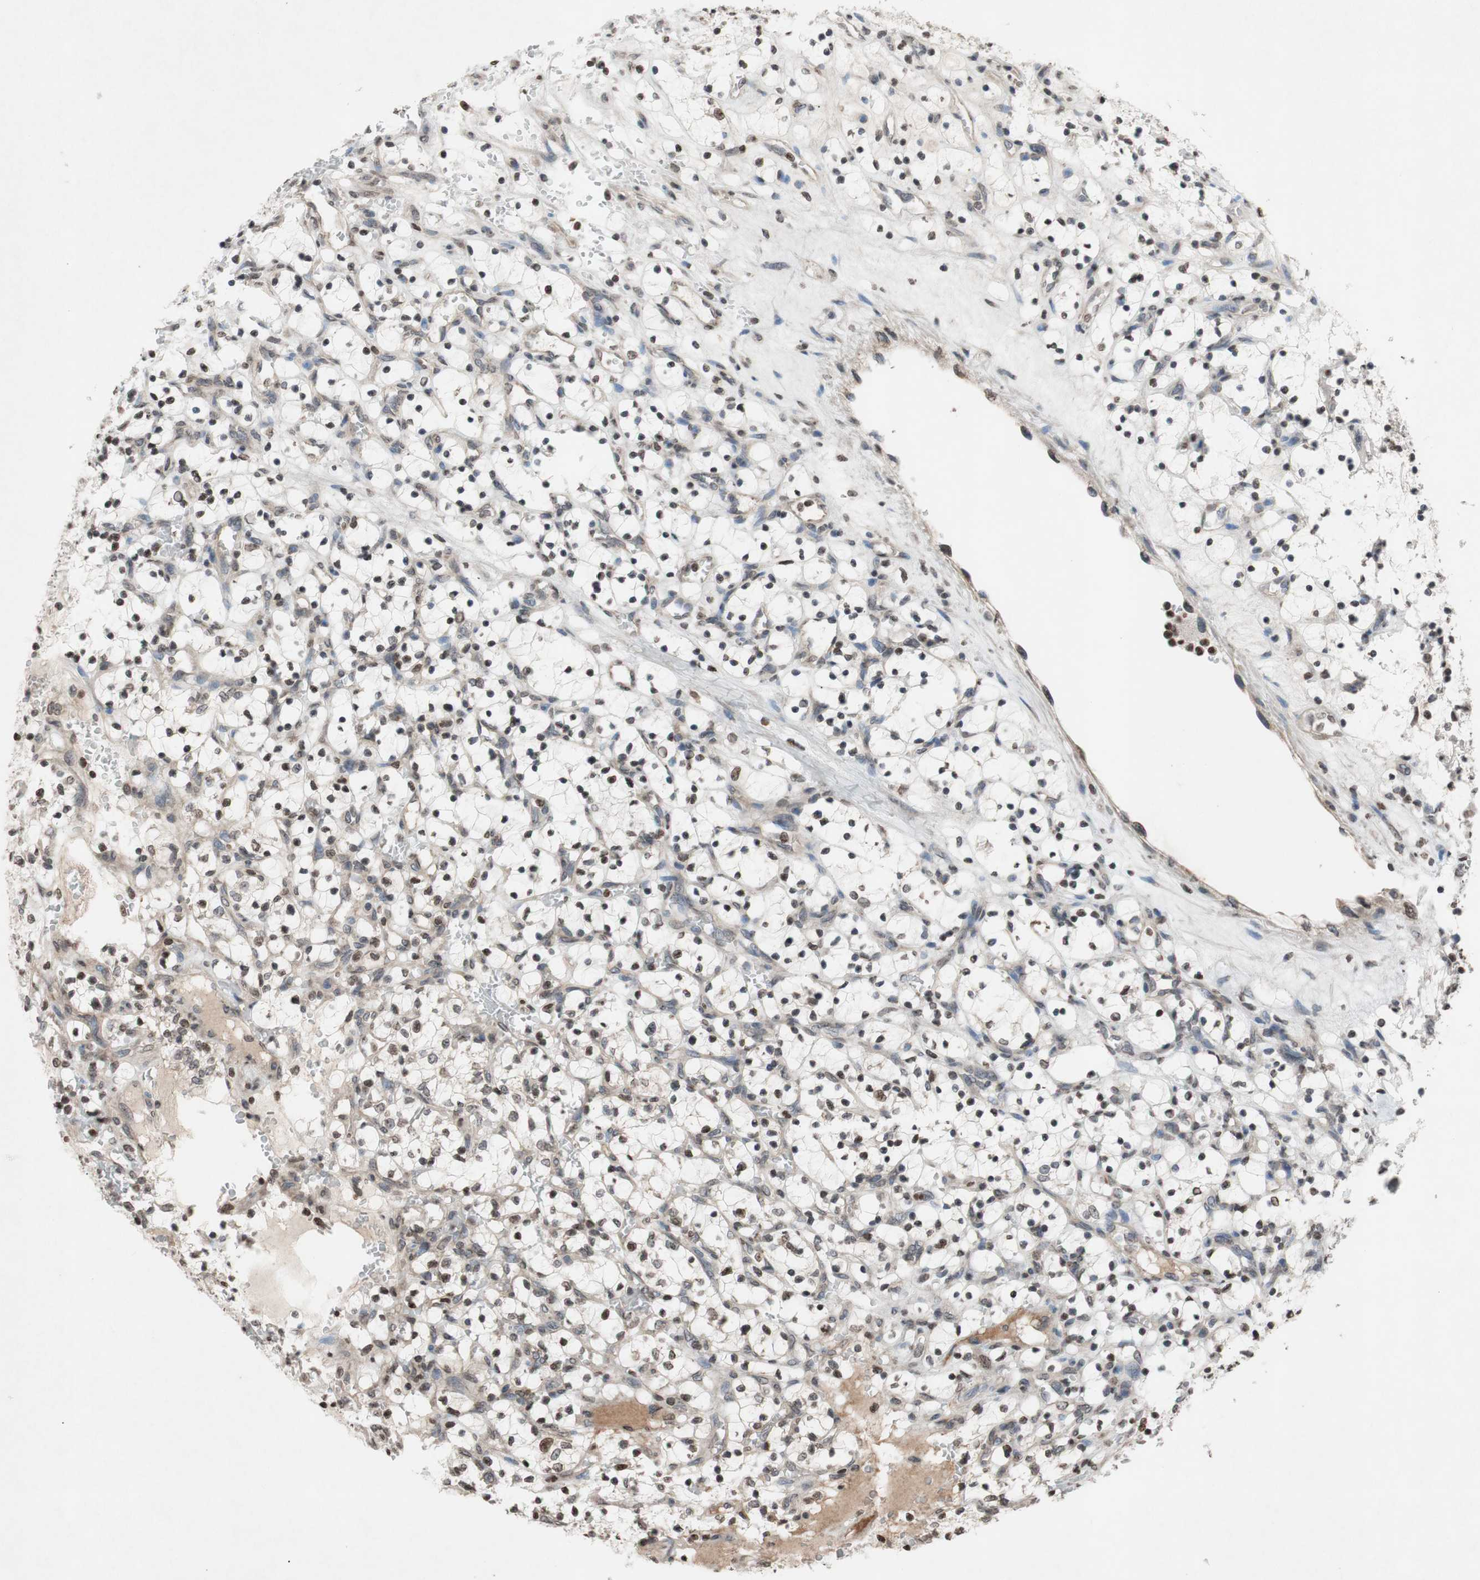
{"staining": {"intensity": "moderate", "quantity": "25%-75%", "location": "nuclear"}, "tissue": "renal cancer", "cell_type": "Tumor cells", "image_type": "cancer", "snomed": [{"axis": "morphology", "description": "Adenocarcinoma, NOS"}, {"axis": "topography", "description": "Kidney"}], "caption": "The micrograph demonstrates immunohistochemical staining of adenocarcinoma (renal). There is moderate nuclear expression is seen in about 25%-75% of tumor cells.", "gene": "MCM6", "patient": {"sex": "female", "age": 69}}